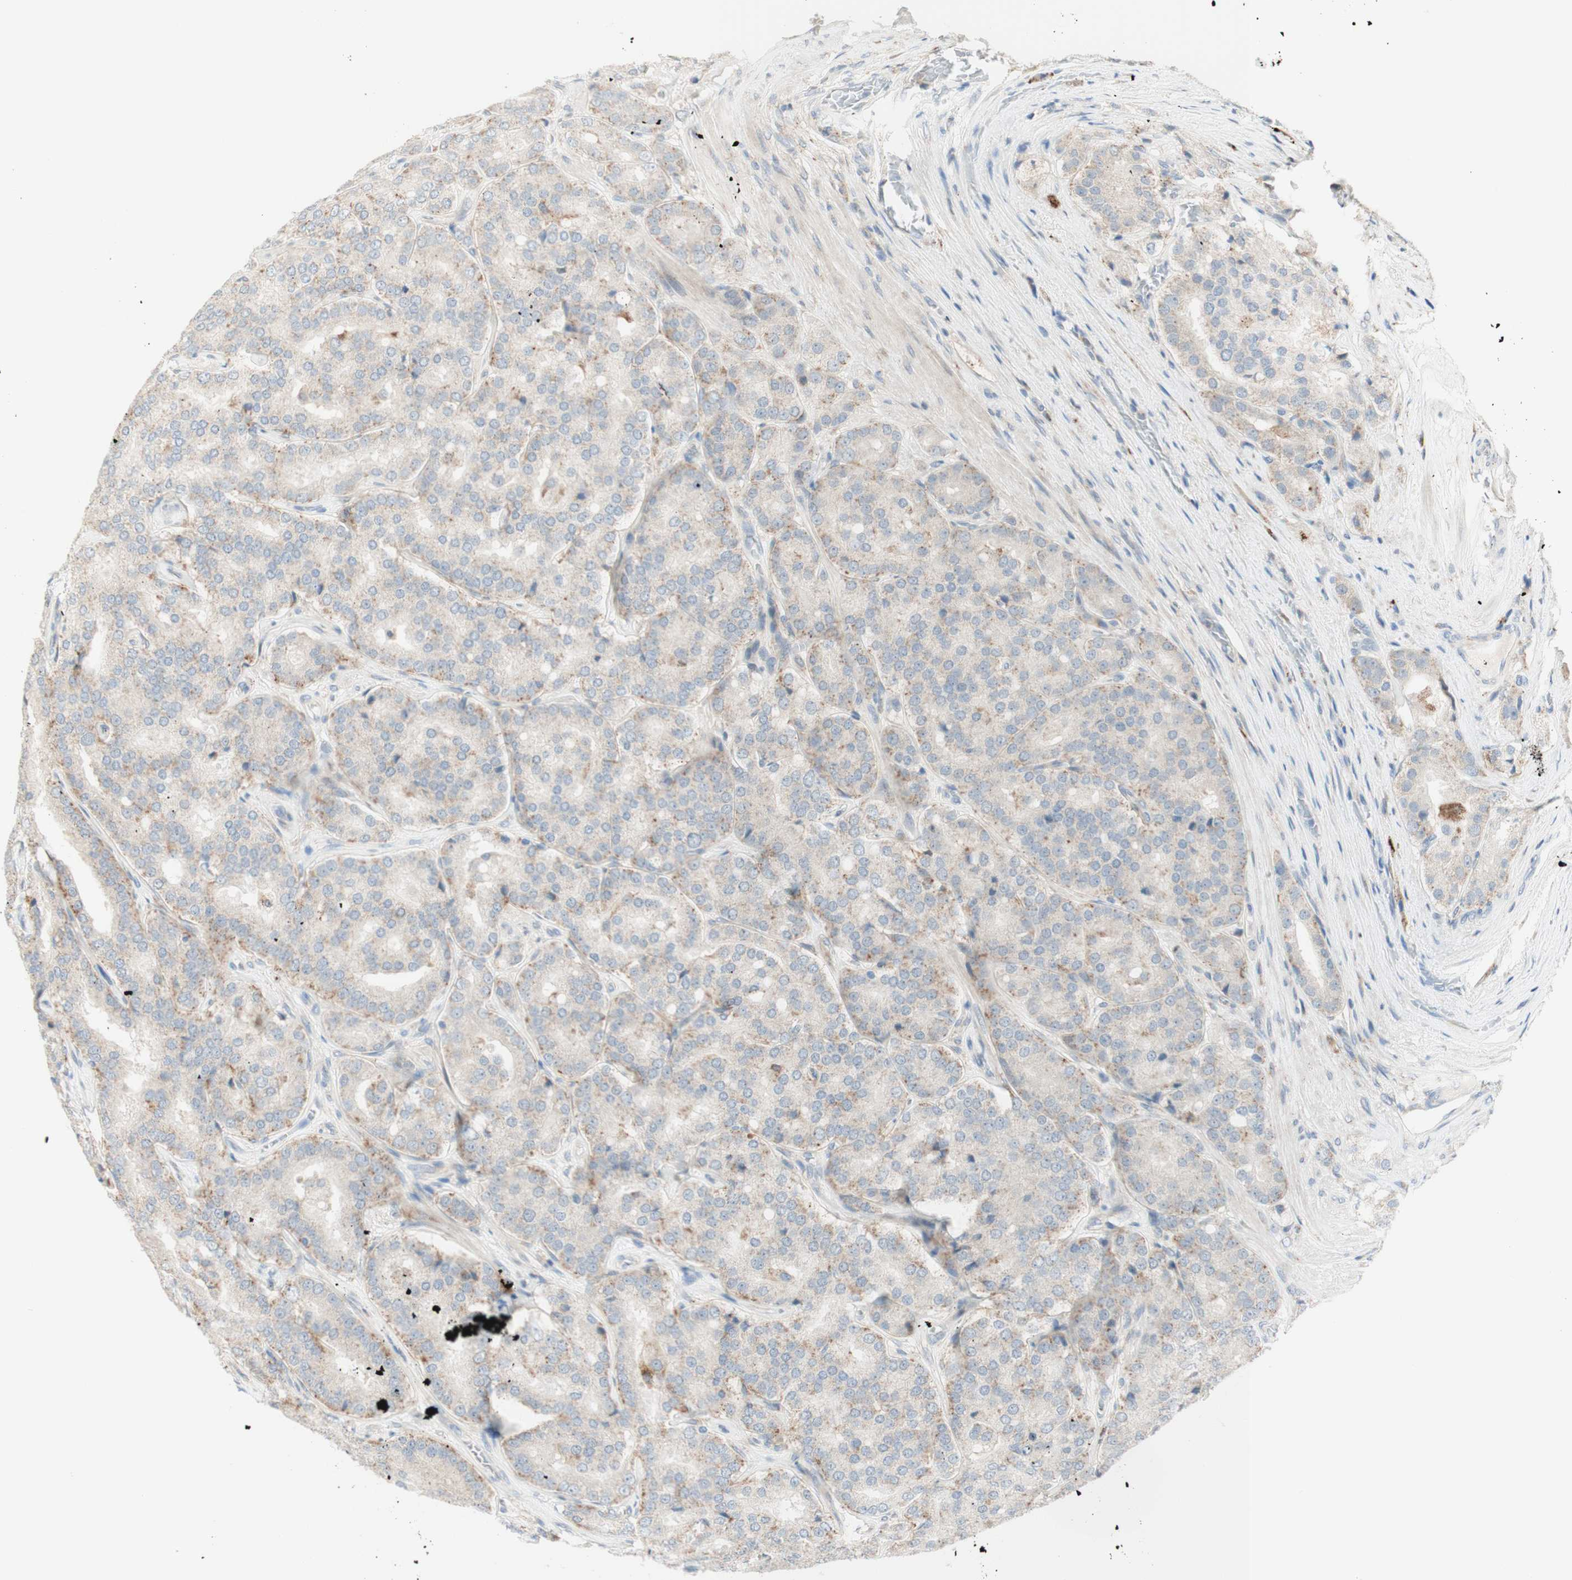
{"staining": {"intensity": "weak", "quantity": "25%-75%", "location": "cytoplasmic/membranous"}, "tissue": "prostate cancer", "cell_type": "Tumor cells", "image_type": "cancer", "snomed": [{"axis": "morphology", "description": "Adenocarcinoma, High grade"}, {"axis": "topography", "description": "Prostate"}], "caption": "A histopathology image of adenocarcinoma (high-grade) (prostate) stained for a protein shows weak cytoplasmic/membranous brown staining in tumor cells.", "gene": "GAPT", "patient": {"sex": "male", "age": 65}}